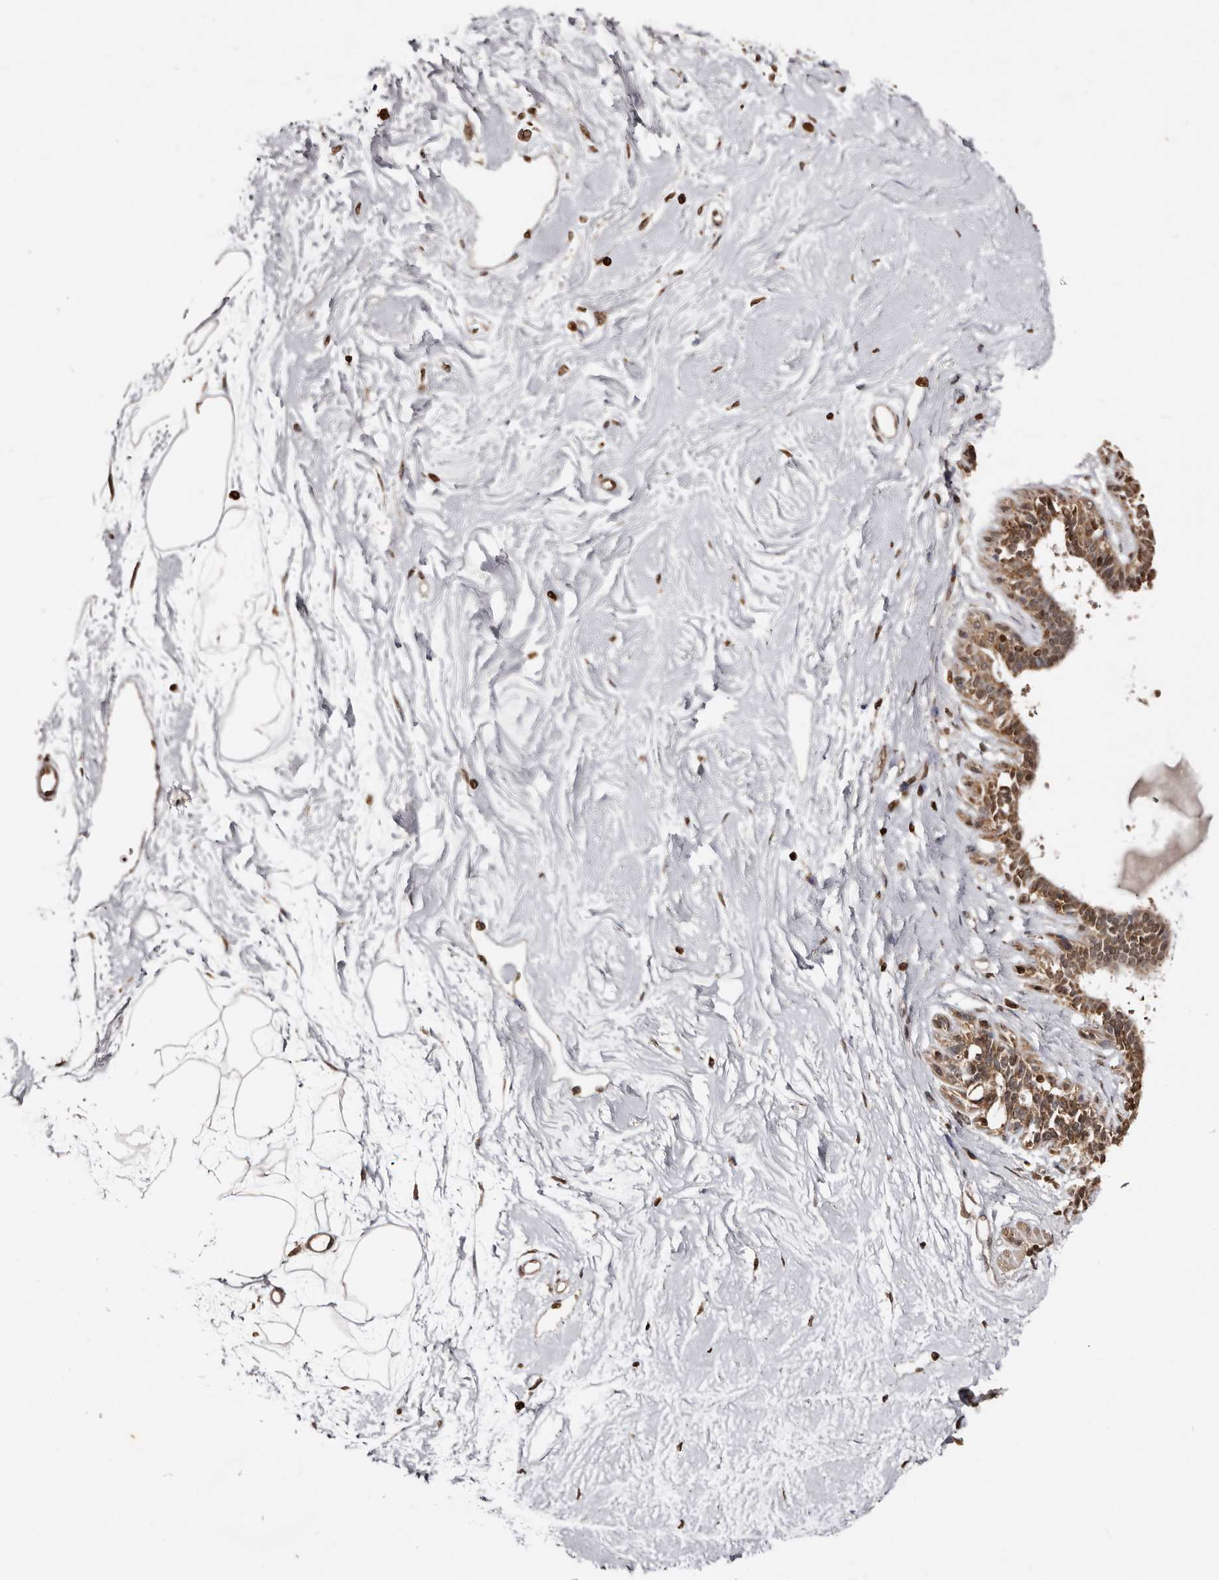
{"staining": {"intensity": "moderate", "quantity": ">75%", "location": "cytoplasmic/membranous,nuclear"}, "tissue": "breast", "cell_type": "Adipocytes", "image_type": "normal", "snomed": [{"axis": "morphology", "description": "Normal tissue, NOS"}, {"axis": "topography", "description": "Breast"}], "caption": "Human breast stained with a brown dye demonstrates moderate cytoplasmic/membranous,nuclear positive expression in about >75% of adipocytes.", "gene": "CCDC190", "patient": {"sex": "female", "age": 45}}